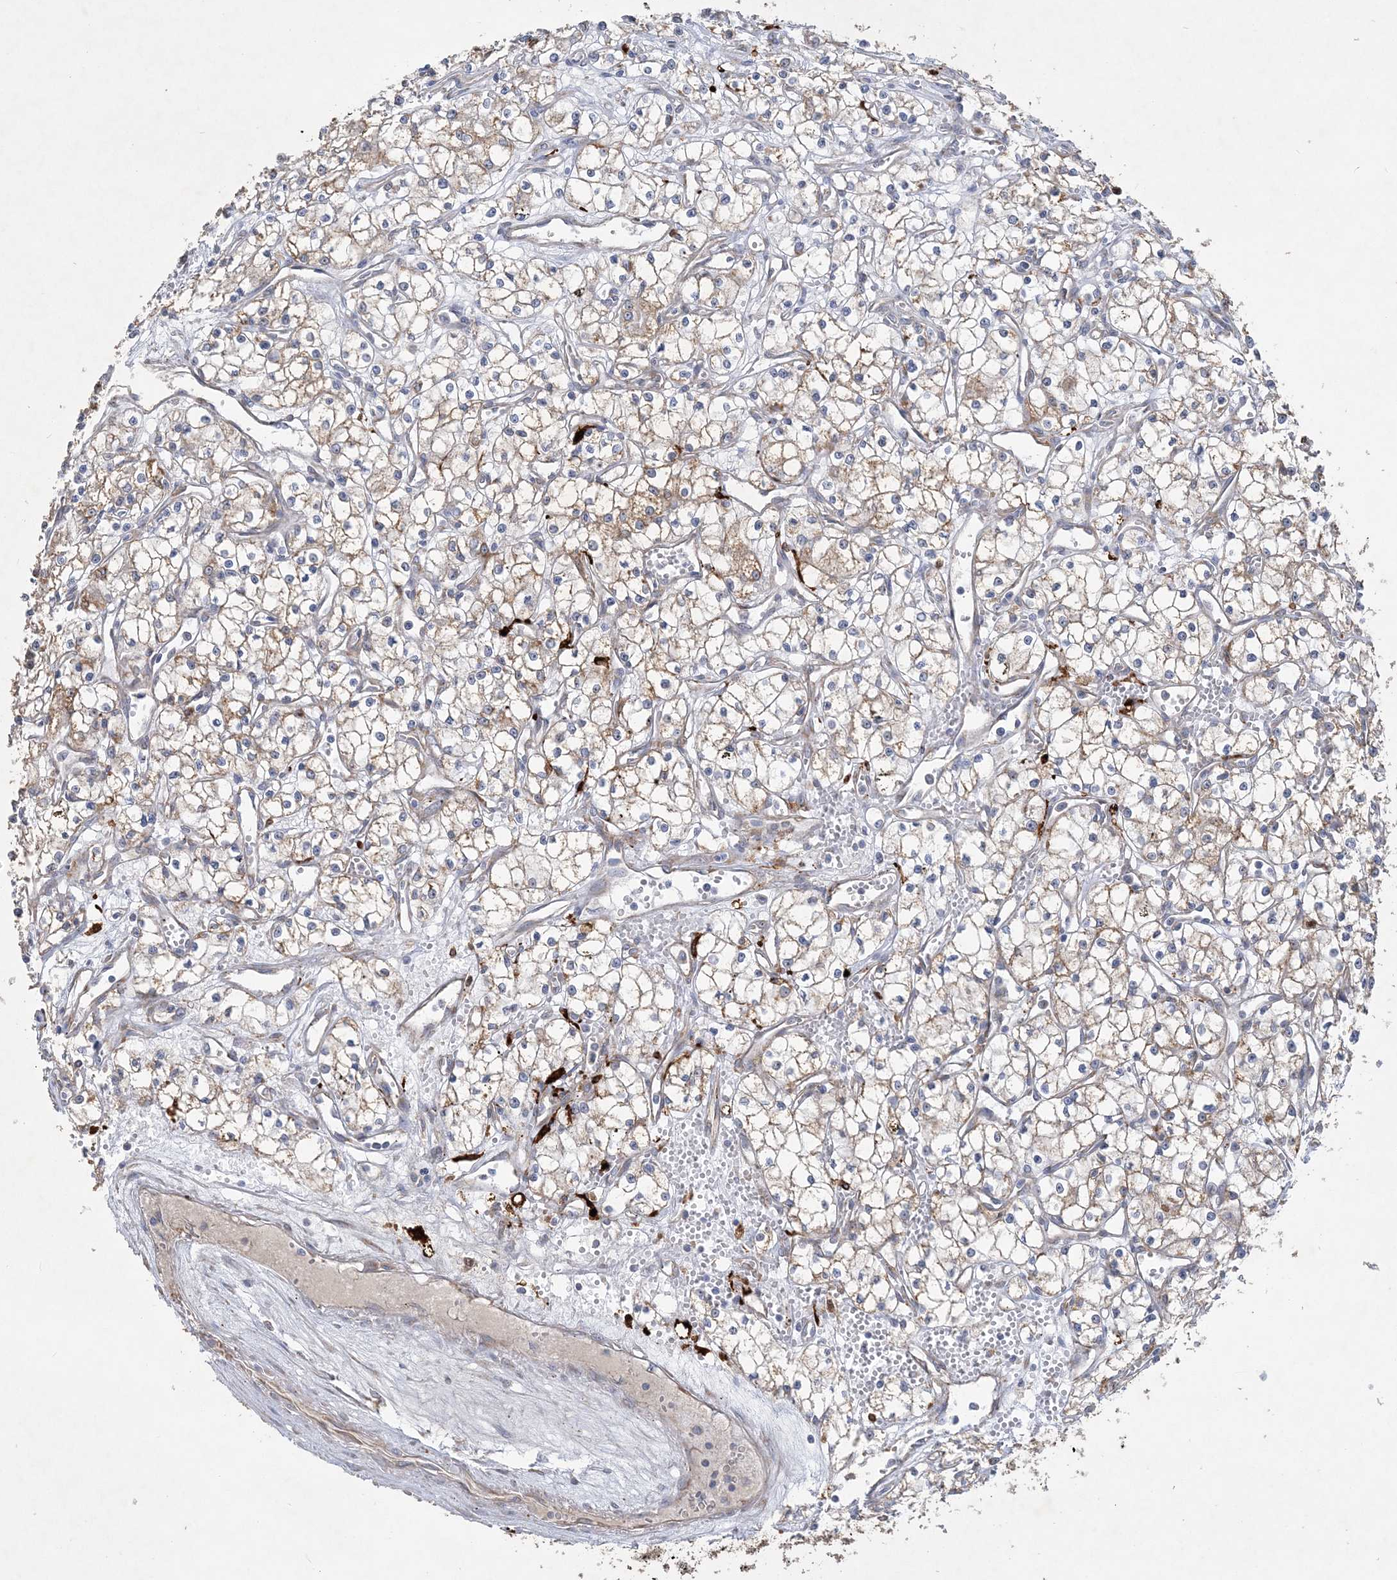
{"staining": {"intensity": "weak", "quantity": "25%-75%", "location": "cytoplasmic/membranous"}, "tissue": "renal cancer", "cell_type": "Tumor cells", "image_type": "cancer", "snomed": [{"axis": "morphology", "description": "Adenocarcinoma, NOS"}, {"axis": "topography", "description": "Kidney"}], "caption": "Immunohistochemical staining of adenocarcinoma (renal) exhibits weak cytoplasmic/membranous protein expression in approximately 25%-75% of tumor cells. The staining was performed using DAB (3,3'-diaminobenzidine), with brown indicating positive protein expression. Nuclei are stained blue with hematoxylin.", "gene": "FEZ2", "patient": {"sex": "male", "age": 59}}